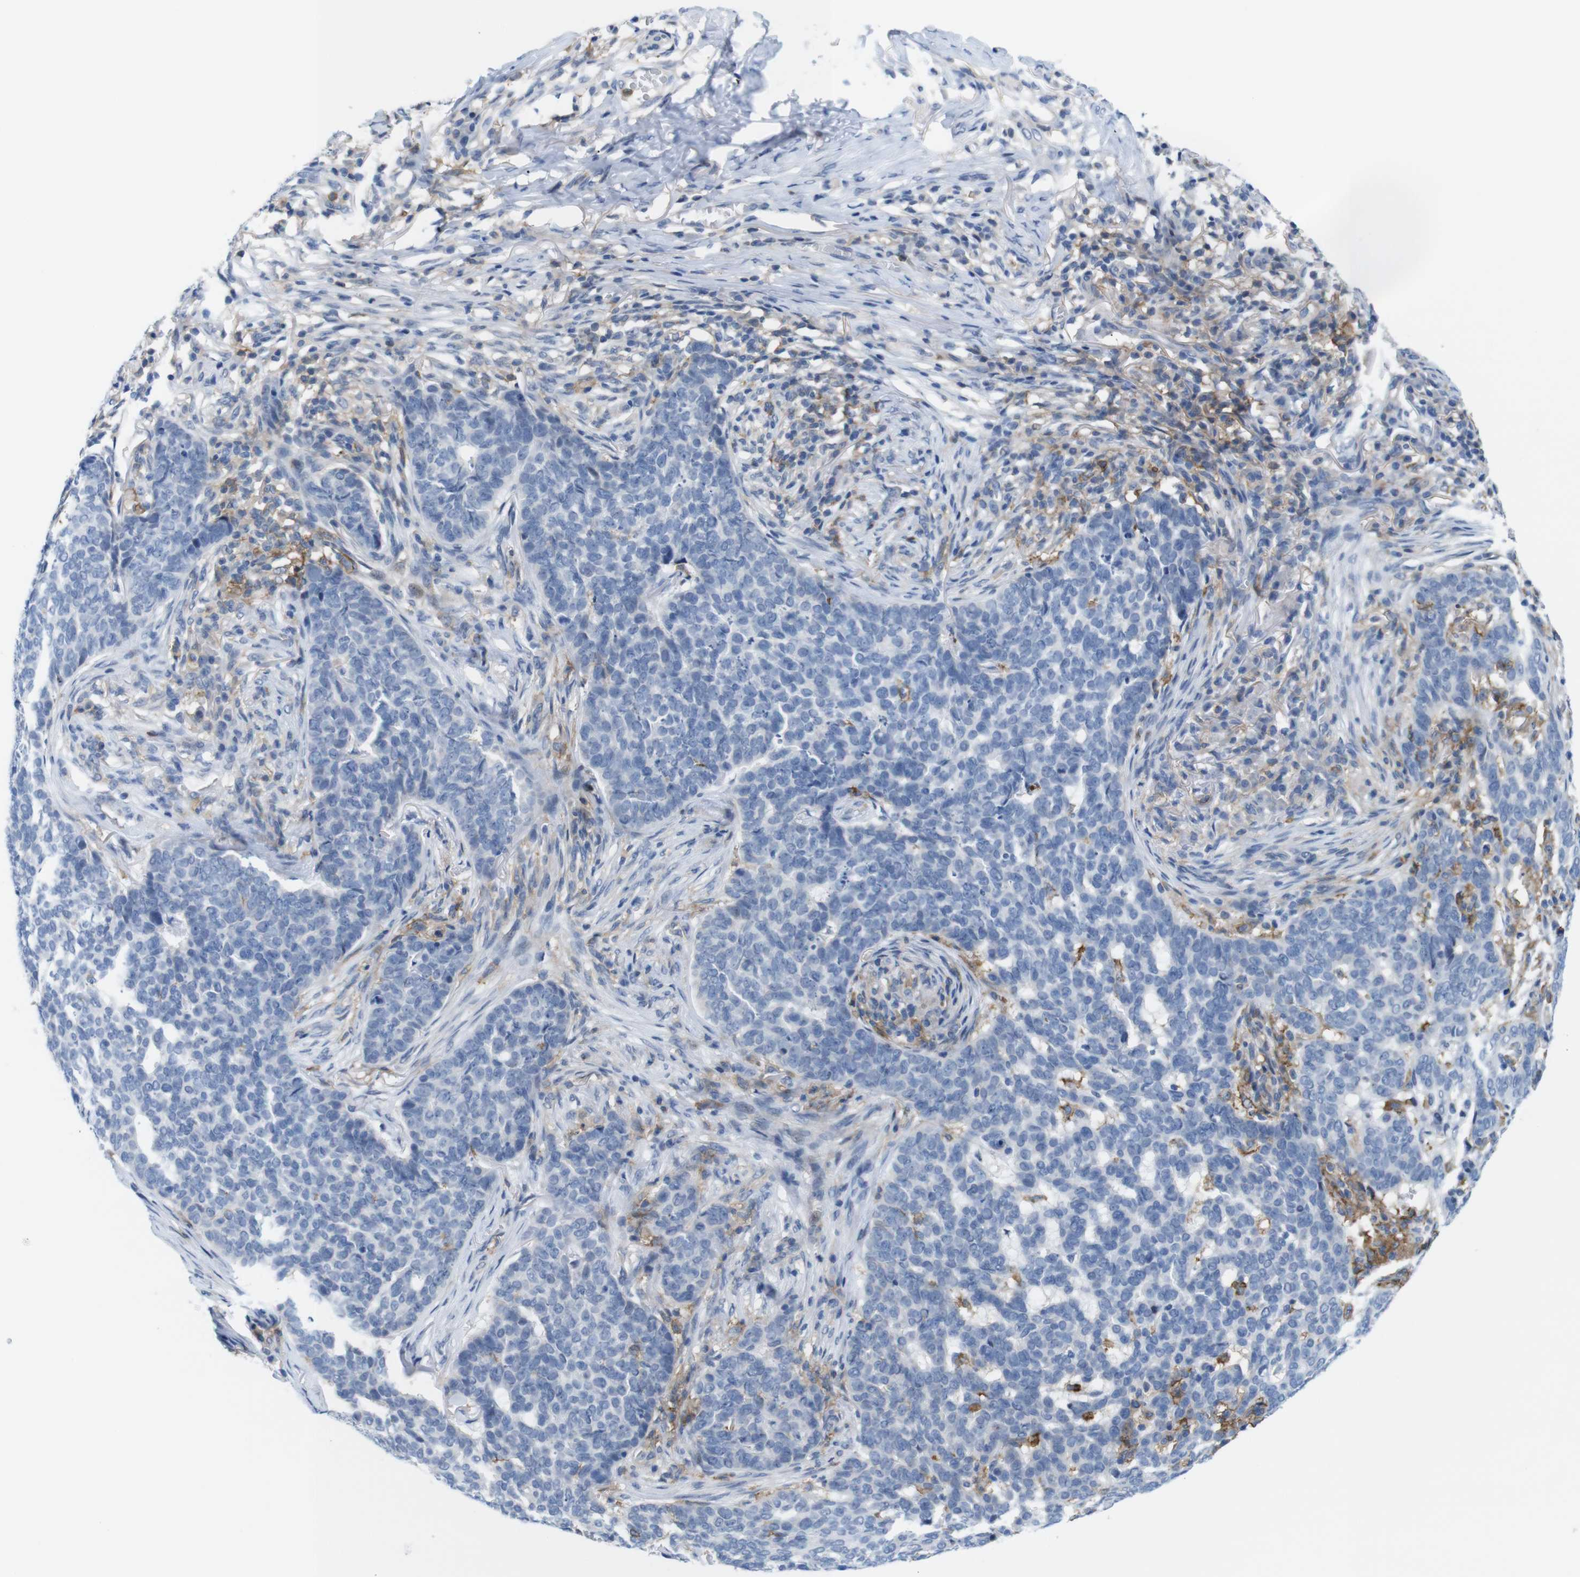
{"staining": {"intensity": "negative", "quantity": "none", "location": "none"}, "tissue": "skin cancer", "cell_type": "Tumor cells", "image_type": "cancer", "snomed": [{"axis": "morphology", "description": "Basal cell carcinoma"}, {"axis": "topography", "description": "Skin"}], "caption": "Skin basal cell carcinoma was stained to show a protein in brown. There is no significant expression in tumor cells.", "gene": "CD300C", "patient": {"sex": "male", "age": 85}}